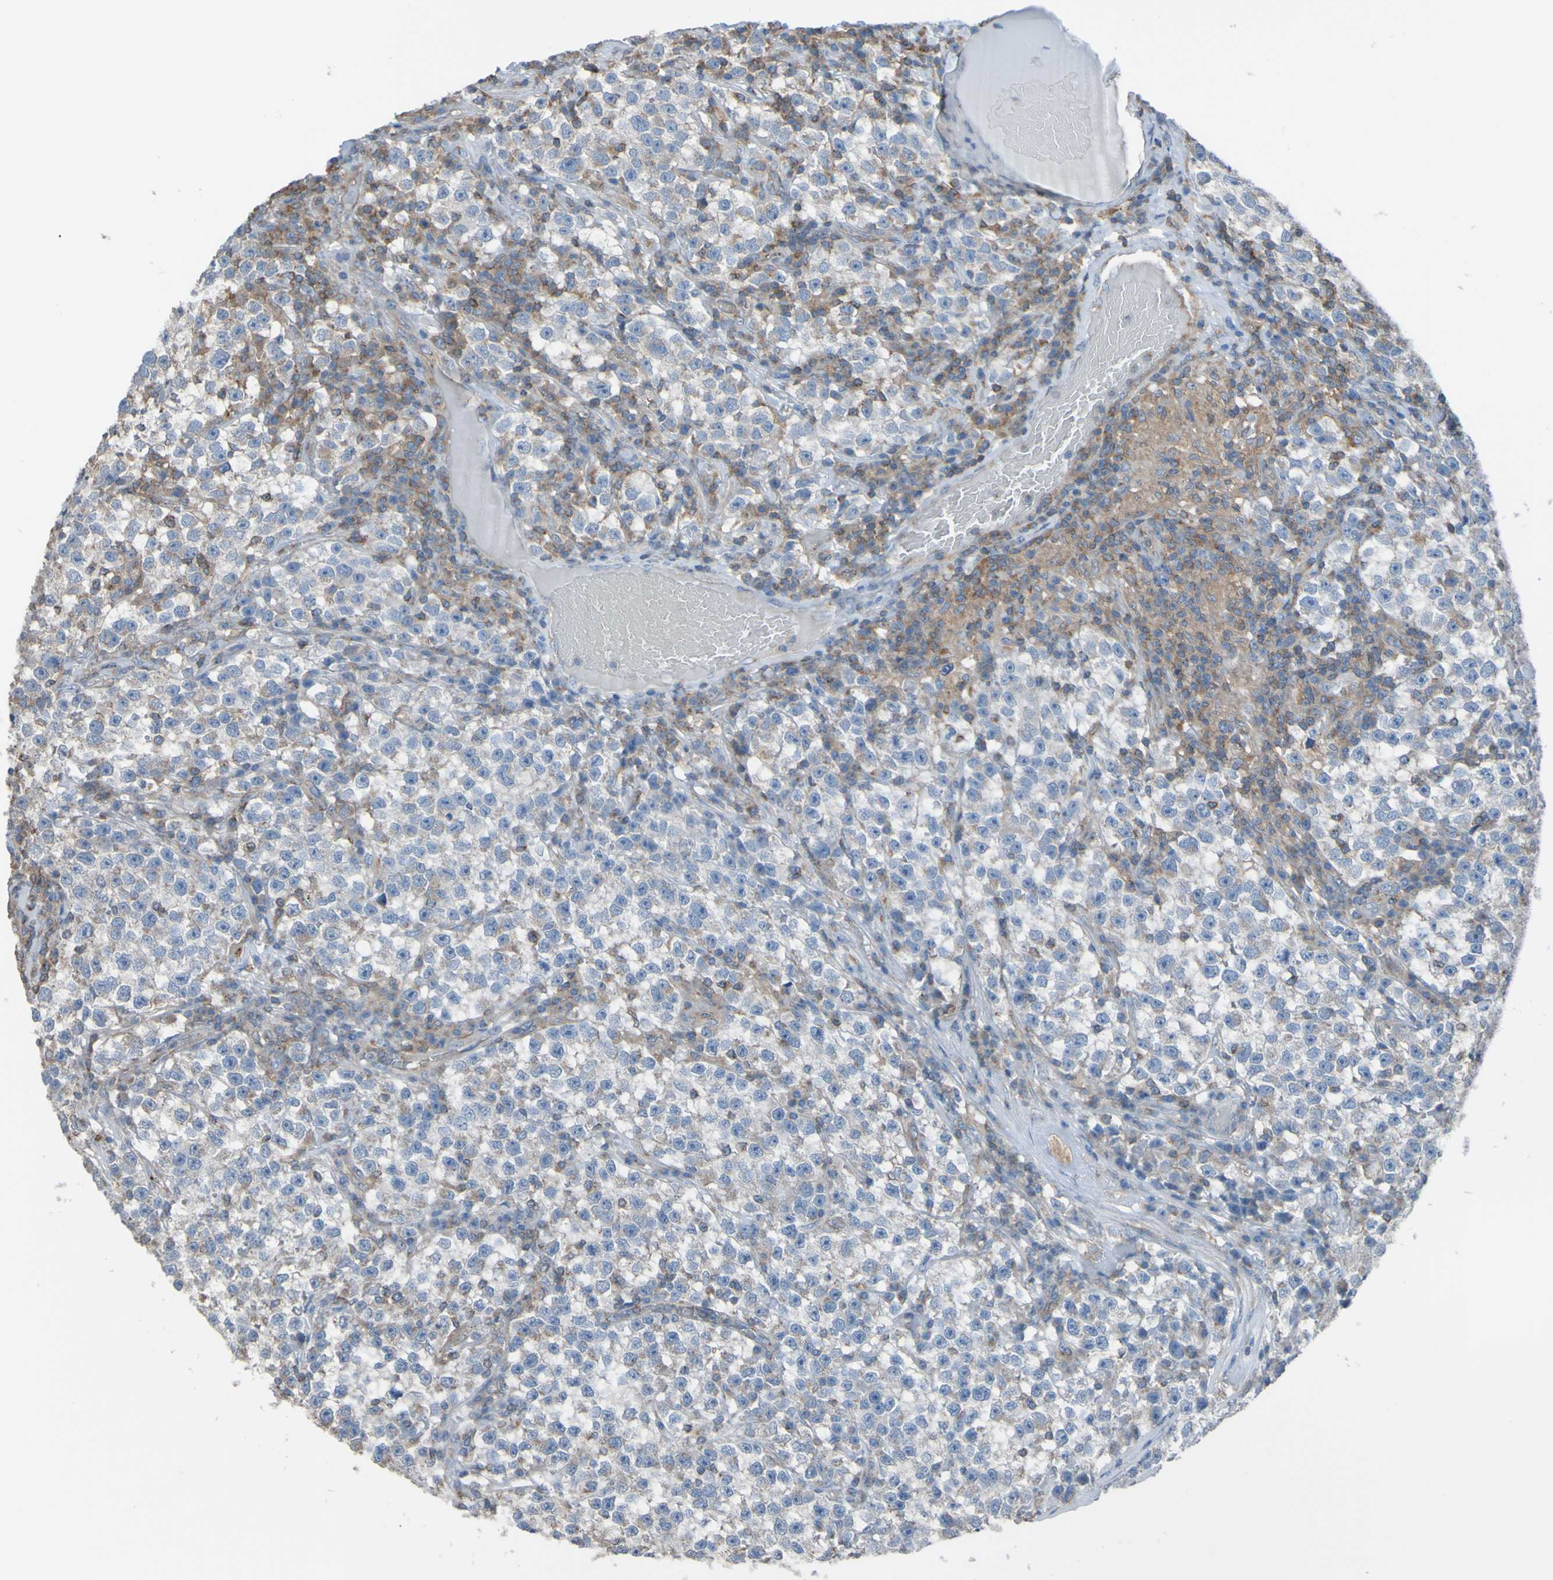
{"staining": {"intensity": "moderate", "quantity": "<25%", "location": "cytoplasmic/membranous"}, "tissue": "testis cancer", "cell_type": "Tumor cells", "image_type": "cancer", "snomed": [{"axis": "morphology", "description": "Seminoma, NOS"}, {"axis": "topography", "description": "Testis"}], "caption": "Moderate cytoplasmic/membranous protein expression is present in approximately <25% of tumor cells in testis cancer. The protein of interest is shown in brown color, while the nuclei are stained blue.", "gene": "MINAR1", "patient": {"sex": "male", "age": 22}}